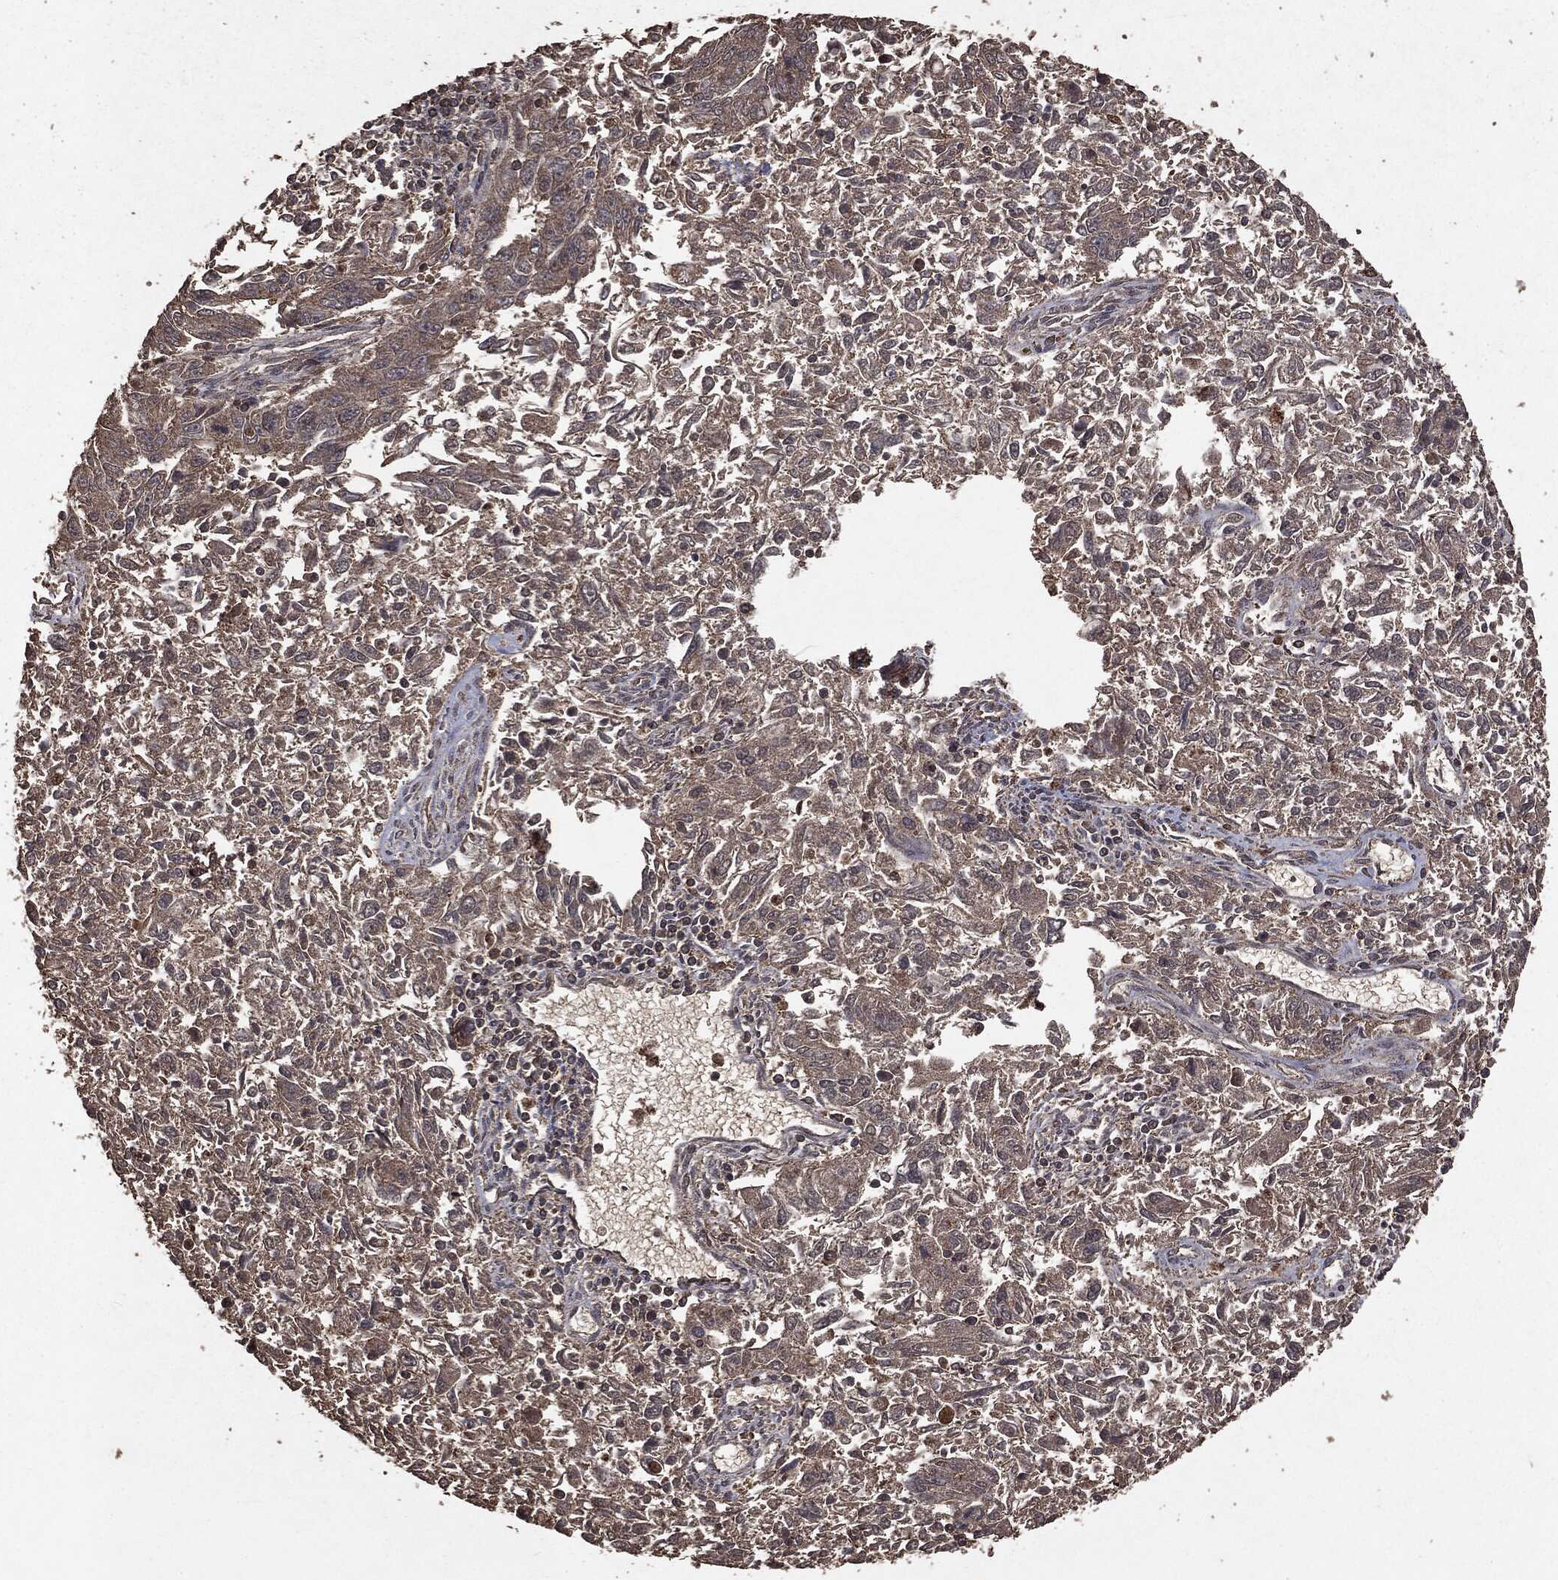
{"staining": {"intensity": "negative", "quantity": "none", "location": "none"}, "tissue": "endometrial cancer", "cell_type": "Tumor cells", "image_type": "cancer", "snomed": [{"axis": "morphology", "description": "Adenocarcinoma, NOS"}, {"axis": "topography", "description": "Endometrium"}], "caption": "This is an immunohistochemistry (IHC) micrograph of endometrial cancer. There is no expression in tumor cells.", "gene": "NME1", "patient": {"sex": "female", "age": 42}}